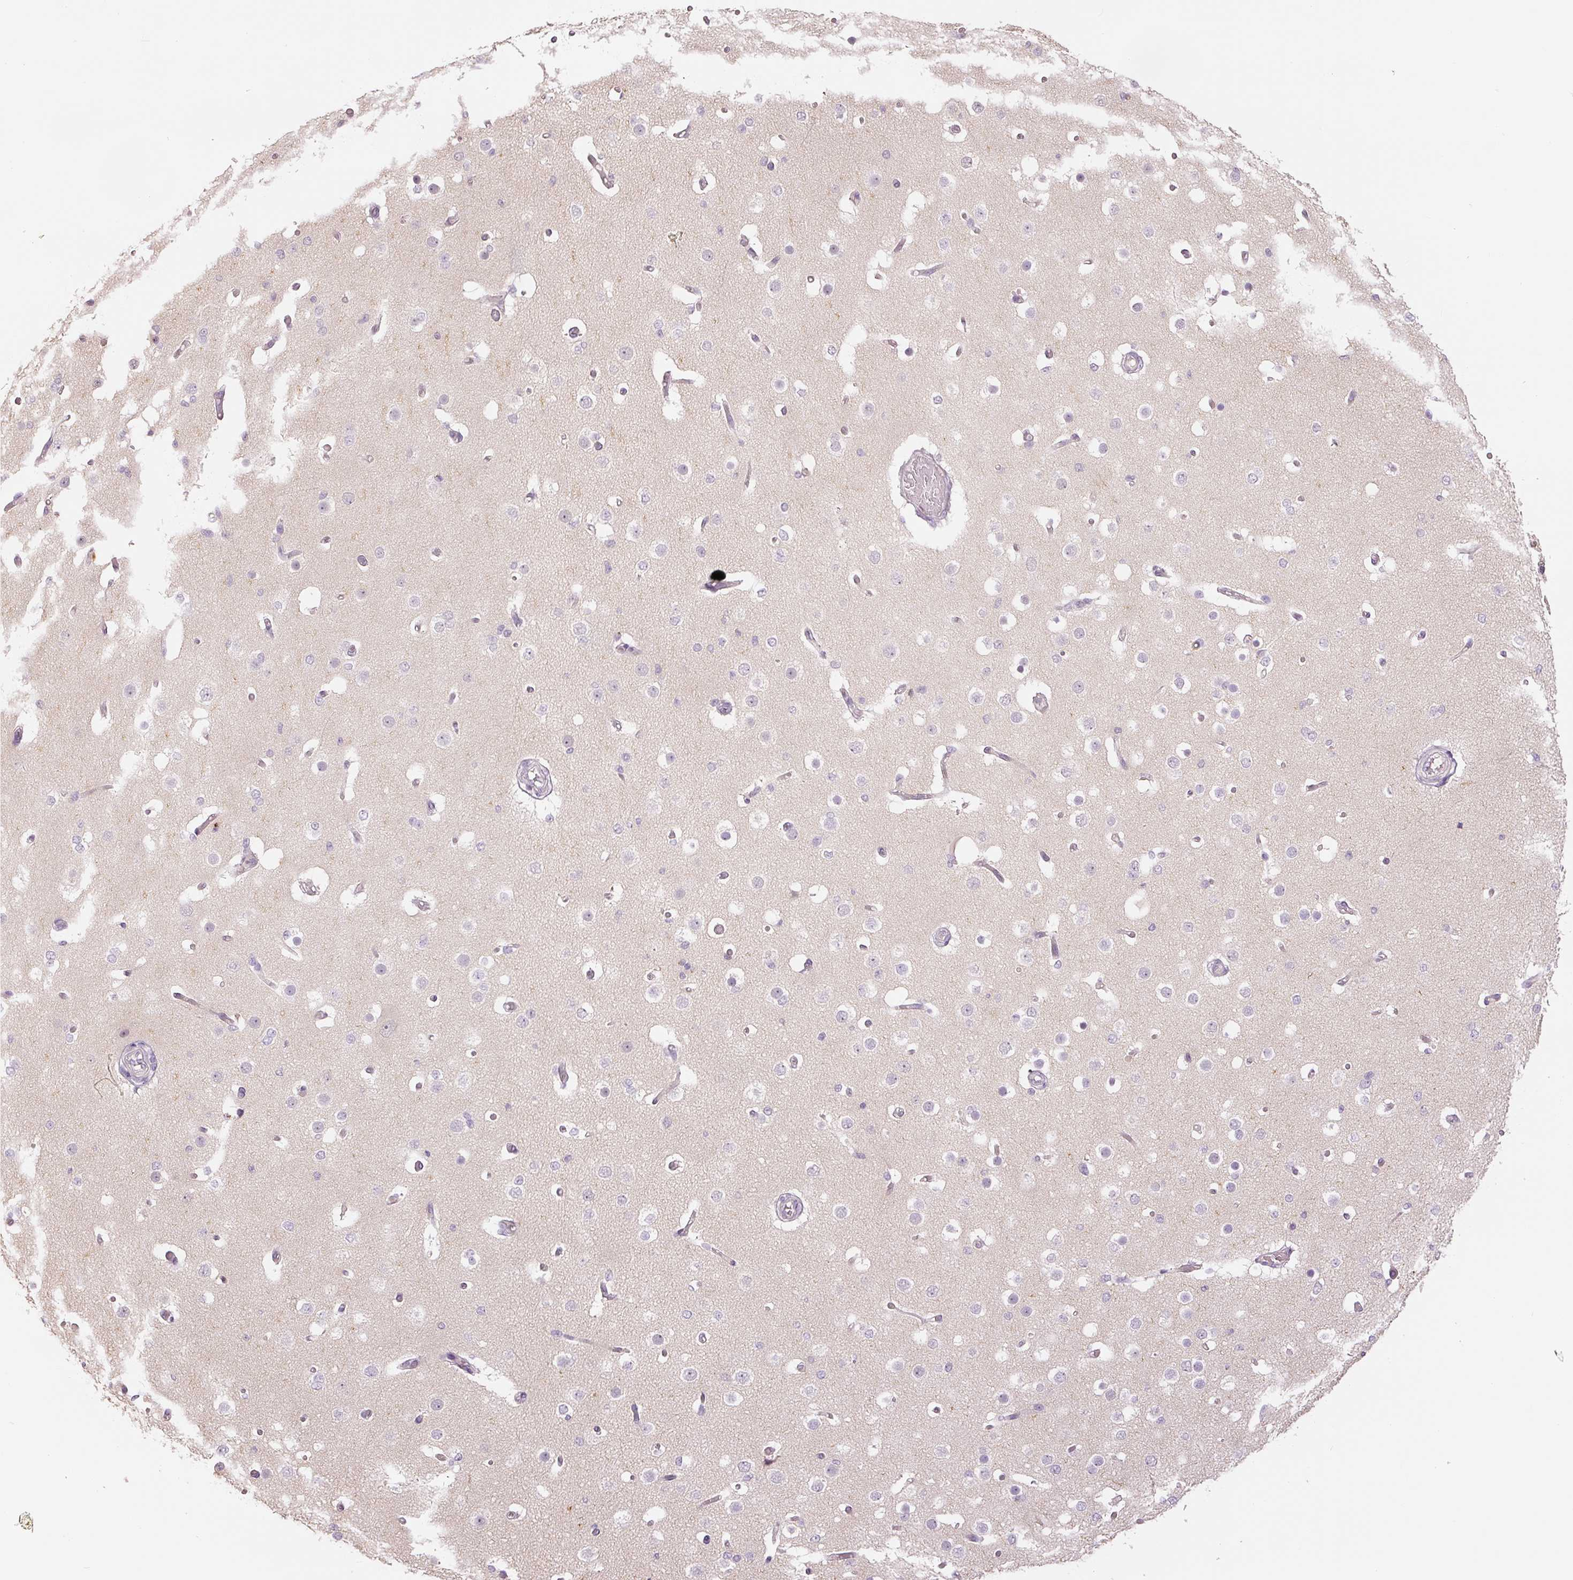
{"staining": {"intensity": "weak", "quantity": "25%-75%", "location": "nuclear"}, "tissue": "cerebral cortex", "cell_type": "Endothelial cells", "image_type": "normal", "snomed": [{"axis": "morphology", "description": "Normal tissue, NOS"}, {"axis": "morphology", "description": "Inflammation, NOS"}, {"axis": "topography", "description": "Cerebral cortex"}], "caption": "Brown immunohistochemical staining in unremarkable cerebral cortex displays weak nuclear expression in approximately 25%-75% of endothelial cells. (Brightfield microscopy of DAB IHC at high magnification).", "gene": "GZMA", "patient": {"sex": "male", "age": 6}}